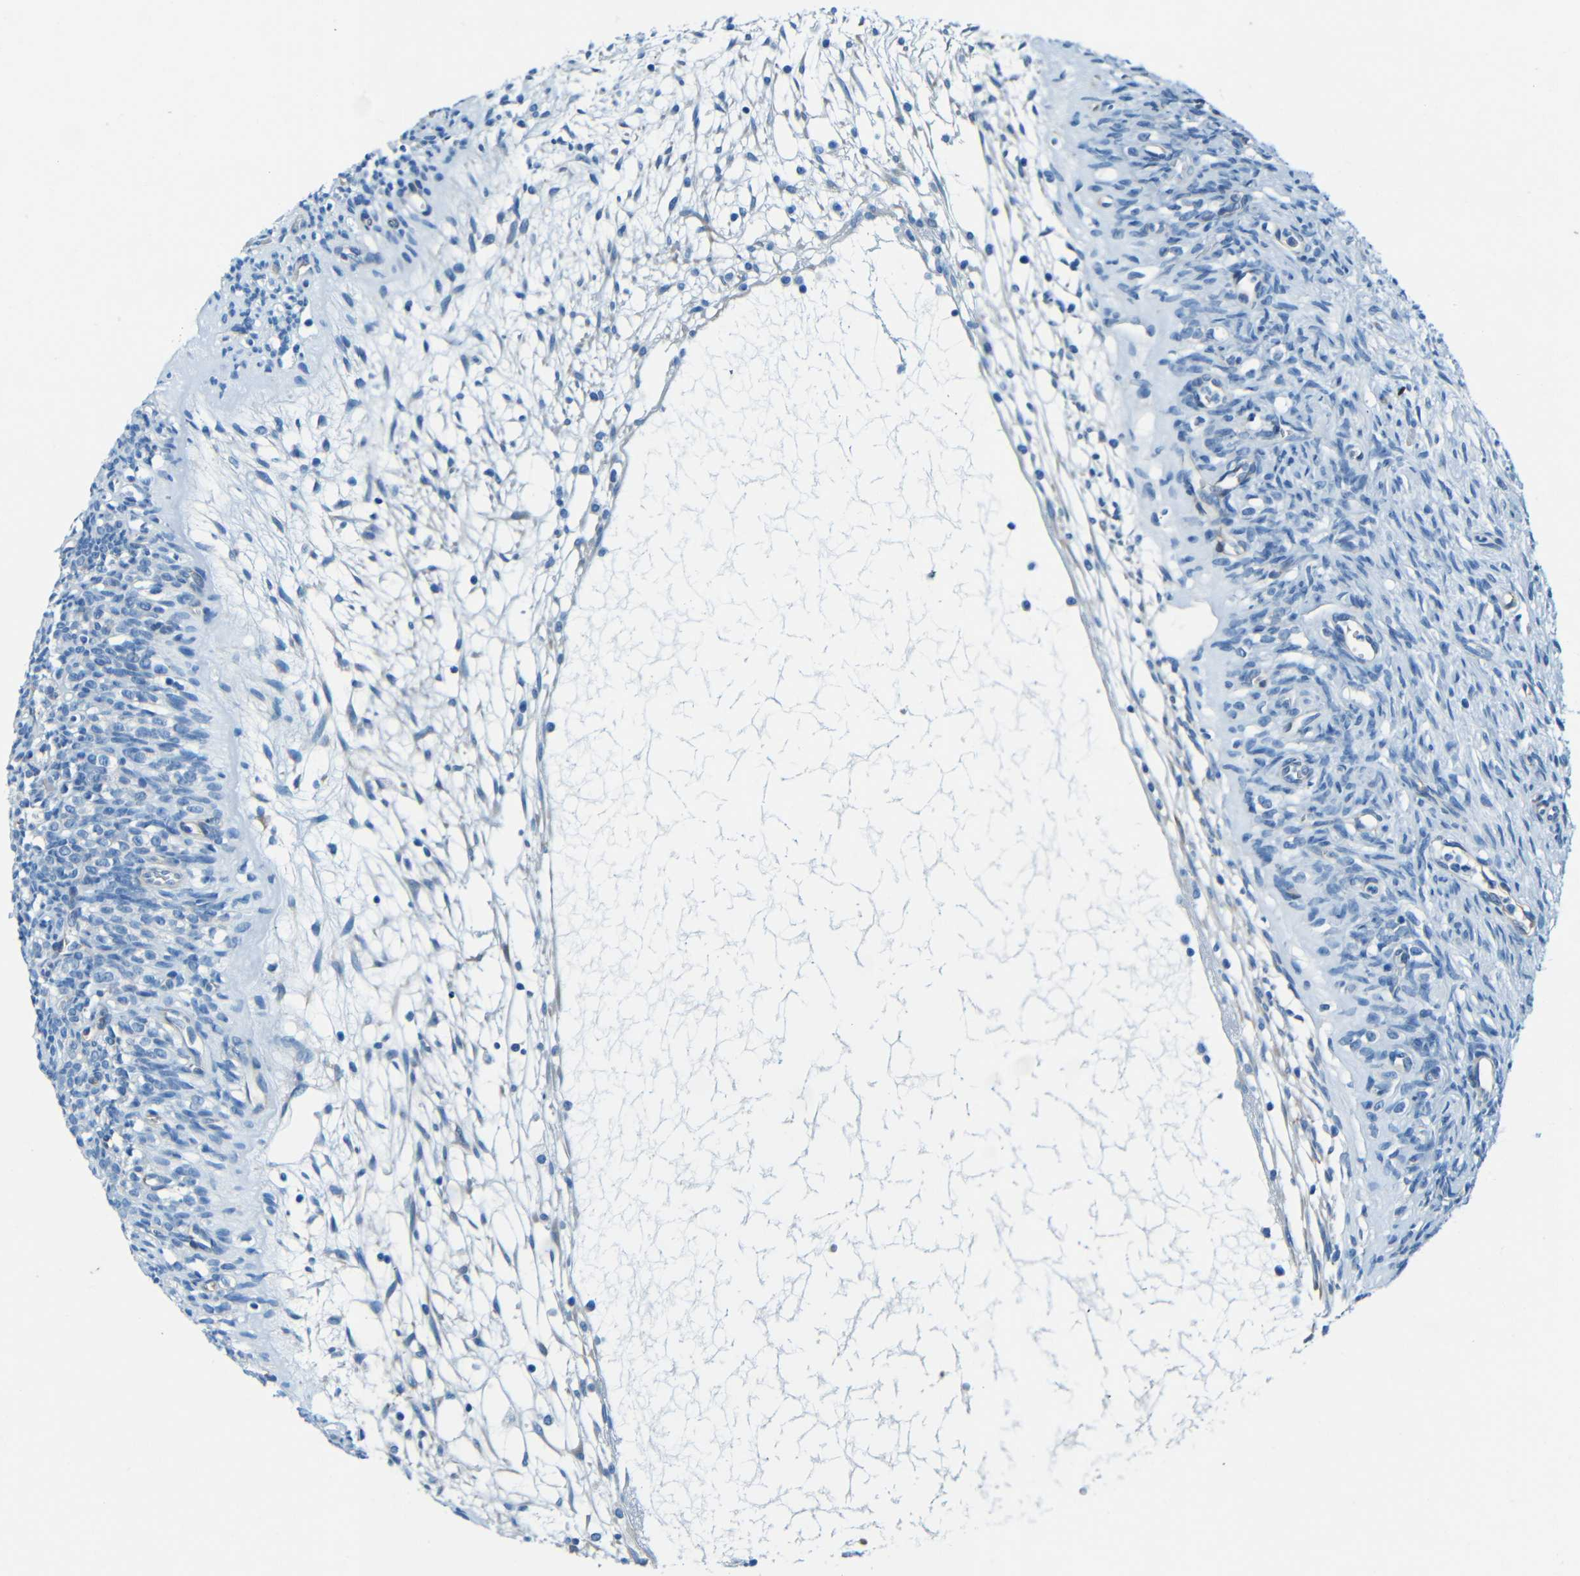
{"staining": {"intensity": "negative", "quantity": "none", "location": "none"}, "tissue": "ovary", "cell_type": "Ovarian stroma cells", "image_type": "normal", "snomed": [{"axis": "morphology", "description": "Normal tissue, NOS"}, {"axis": "topography", "description": "Ovary"}], "caption": "DAB immunohistochemical staining of unremarkable ovary reveals no significant staining in ovarian stroma cells. (Brightfield microscopy of DAB immunohistochemistry (IHC) at high magnification).", "gene": "MAP2", "patient": {"sex": "female", "age": 33}}